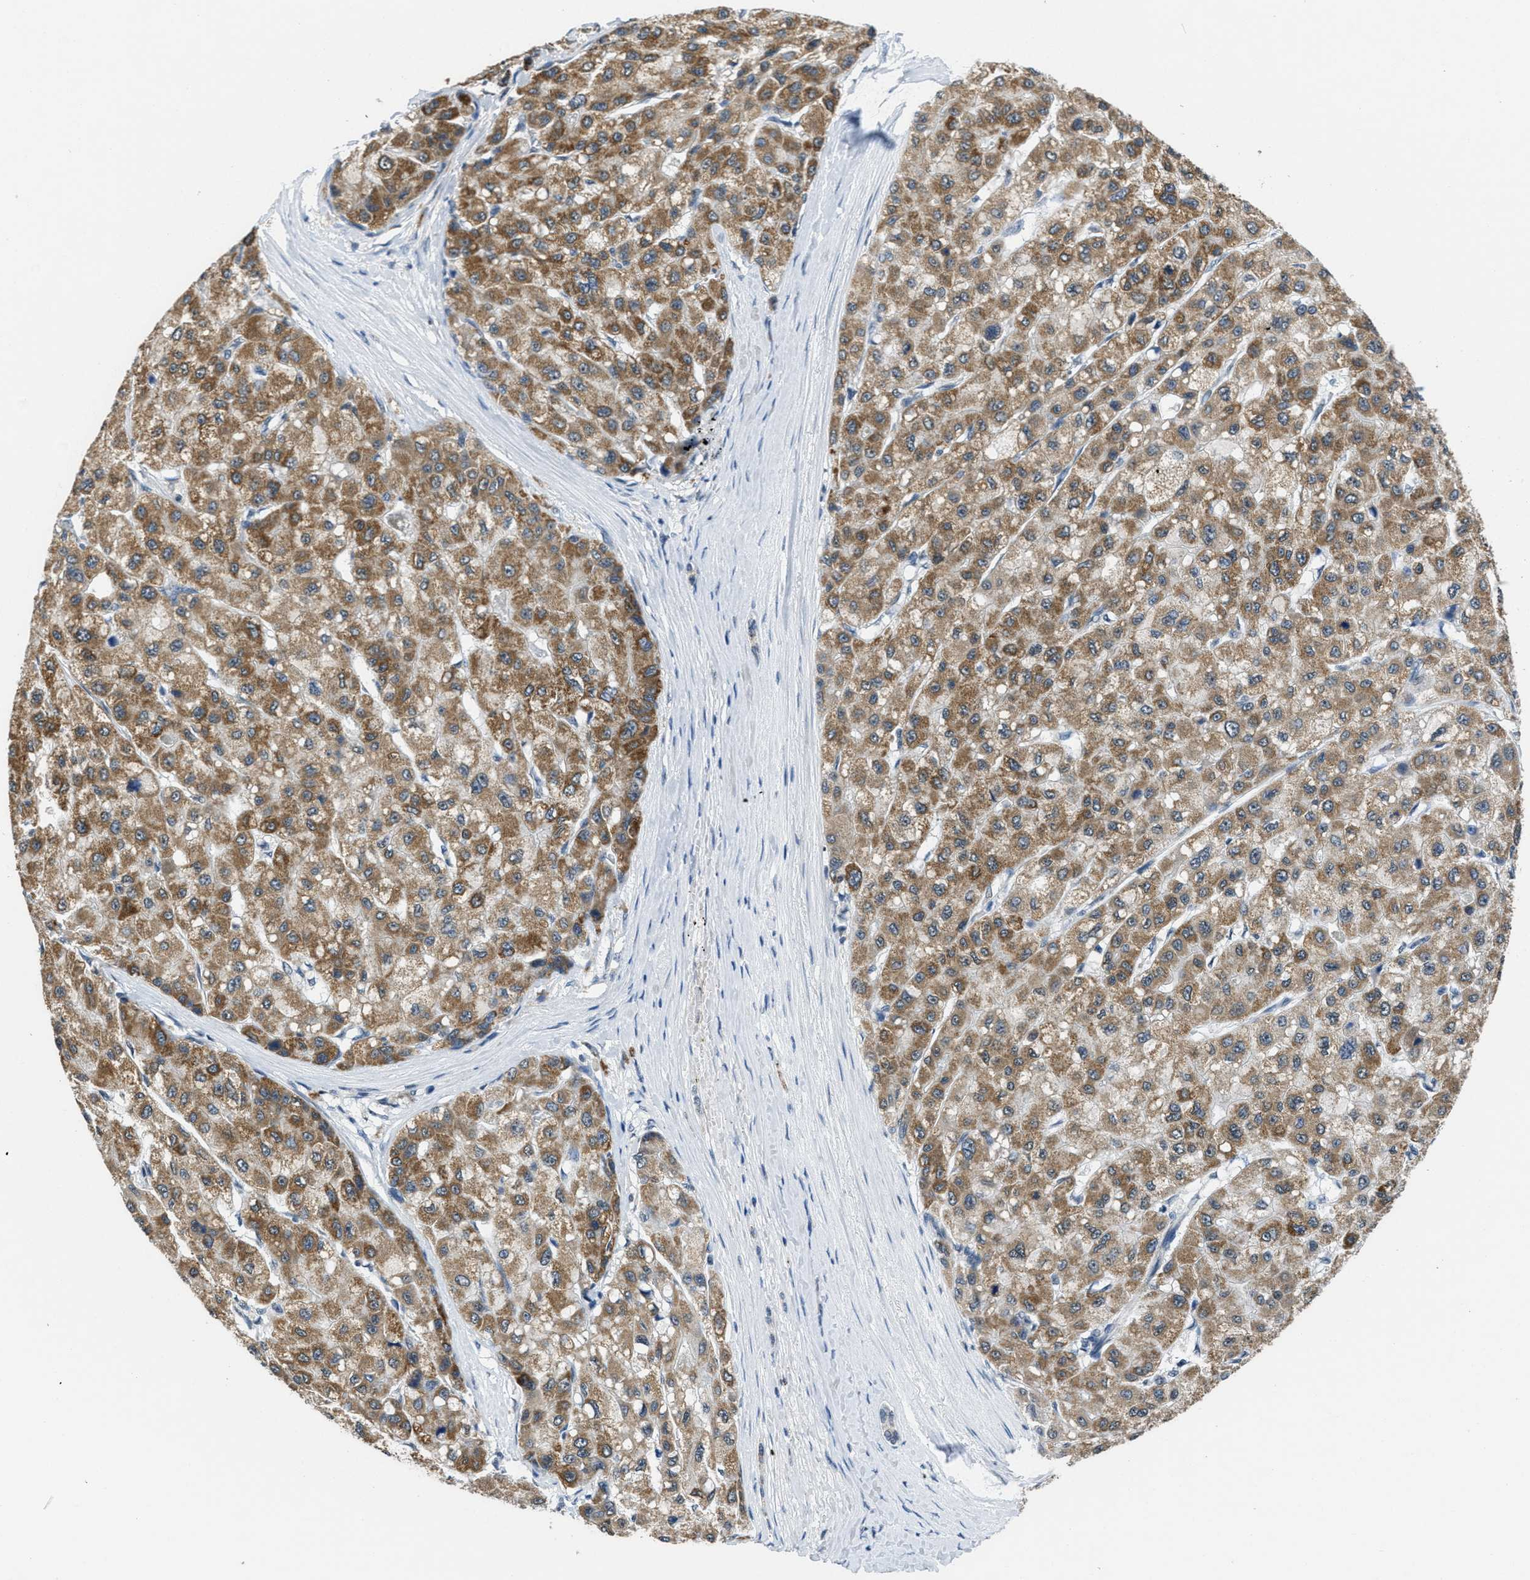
{"staining": {"intensity": "moderate", "quantity": ">75%", "location": "cytoplasmic/membranous"}, "tissue": "liver cancer", "cell_type": "Tumor cells", "image_type": "cancer", "snomed": [{"axis": "morphology", "description": "Carcinoma, Hepatocellular, NOS"}, {"axis": "topography", "description": "Liver"}], "caption": "Liver cancer (hepatocellular carcinoma) was stained to show a protein in brown. There is medium levels of moderate cytoplasmic/membranous expression in approximately >75% of tumor cells.", "gene": "TOMM70", "patient": {"sex": "male", "age": 80}}